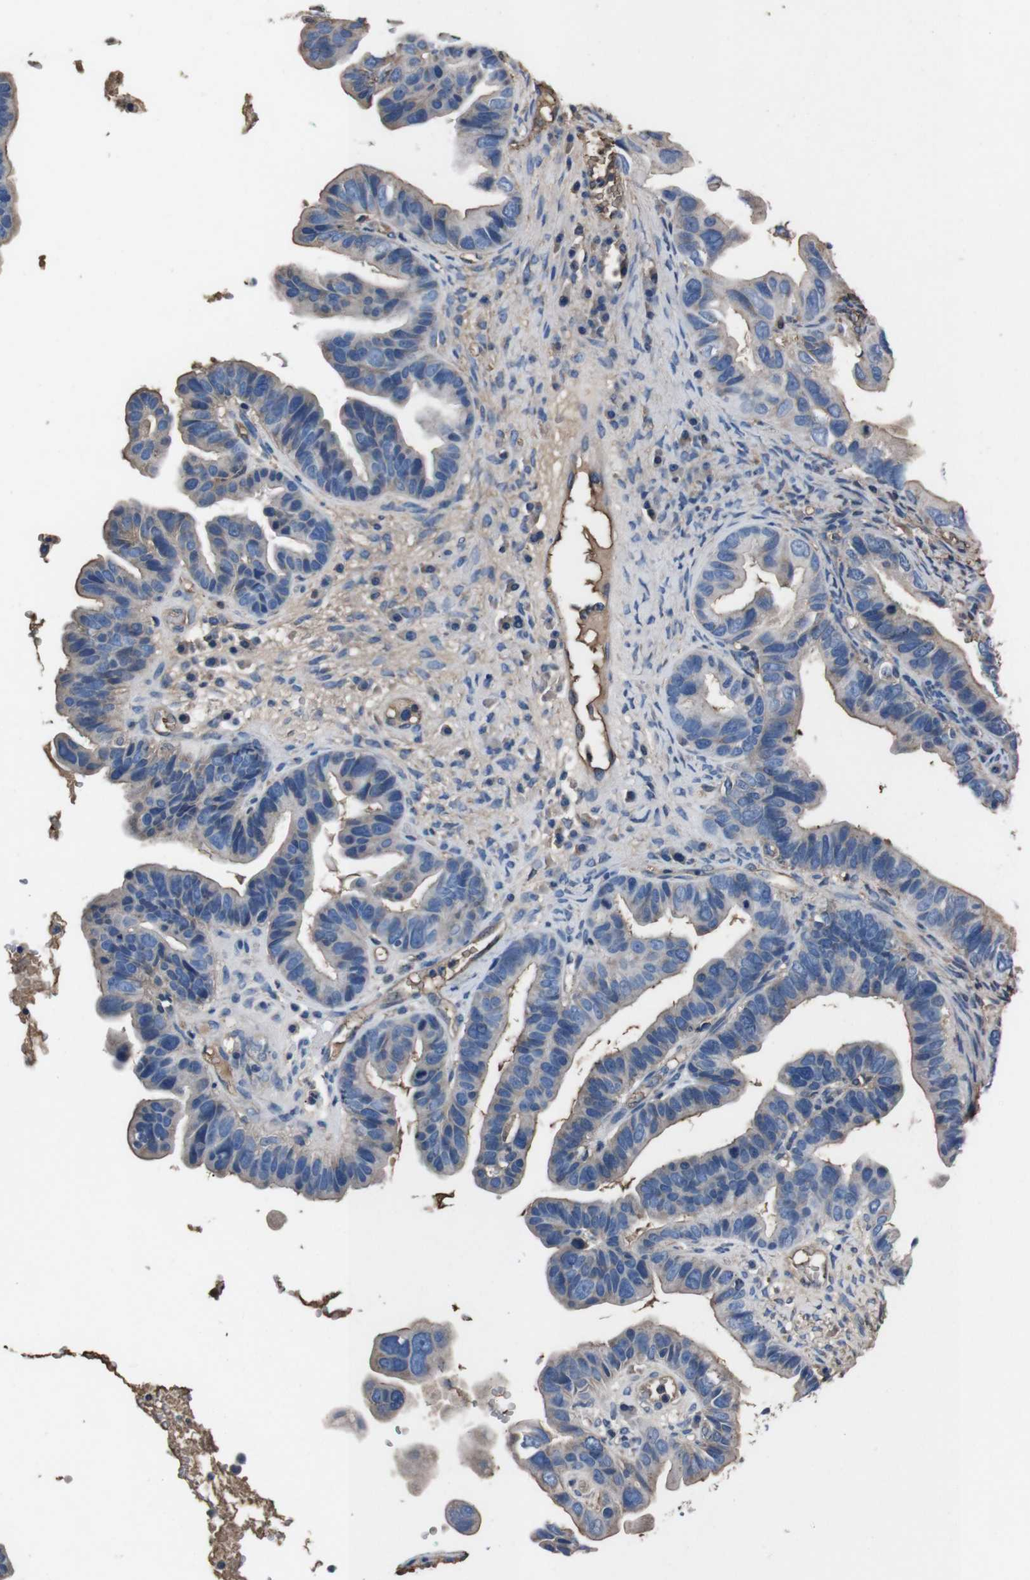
{"staining": {"intensity": "weak", "quantity": ">75%", "location": "cytoplasmic/membranous"}, "tissue": "ovarian cancer", "cell_type": "Tumor cells", "image_type": "cancer", "snomed": [{"axis": "morphology", "description": "Cystadenocarcinoma, serous, NOS"}, {"axis": "topography", "description": "Ovary"}], "caption": "Protein expression analysis of ovarian cancer (serous cystadenocarcinoma) shows weak cytoplasmic/membranous positivity in approximately >75% of tumor cells. Nuclei are stained in blue.", "gene": "LEP", "patient": {"sex": "female", "age": 56}}